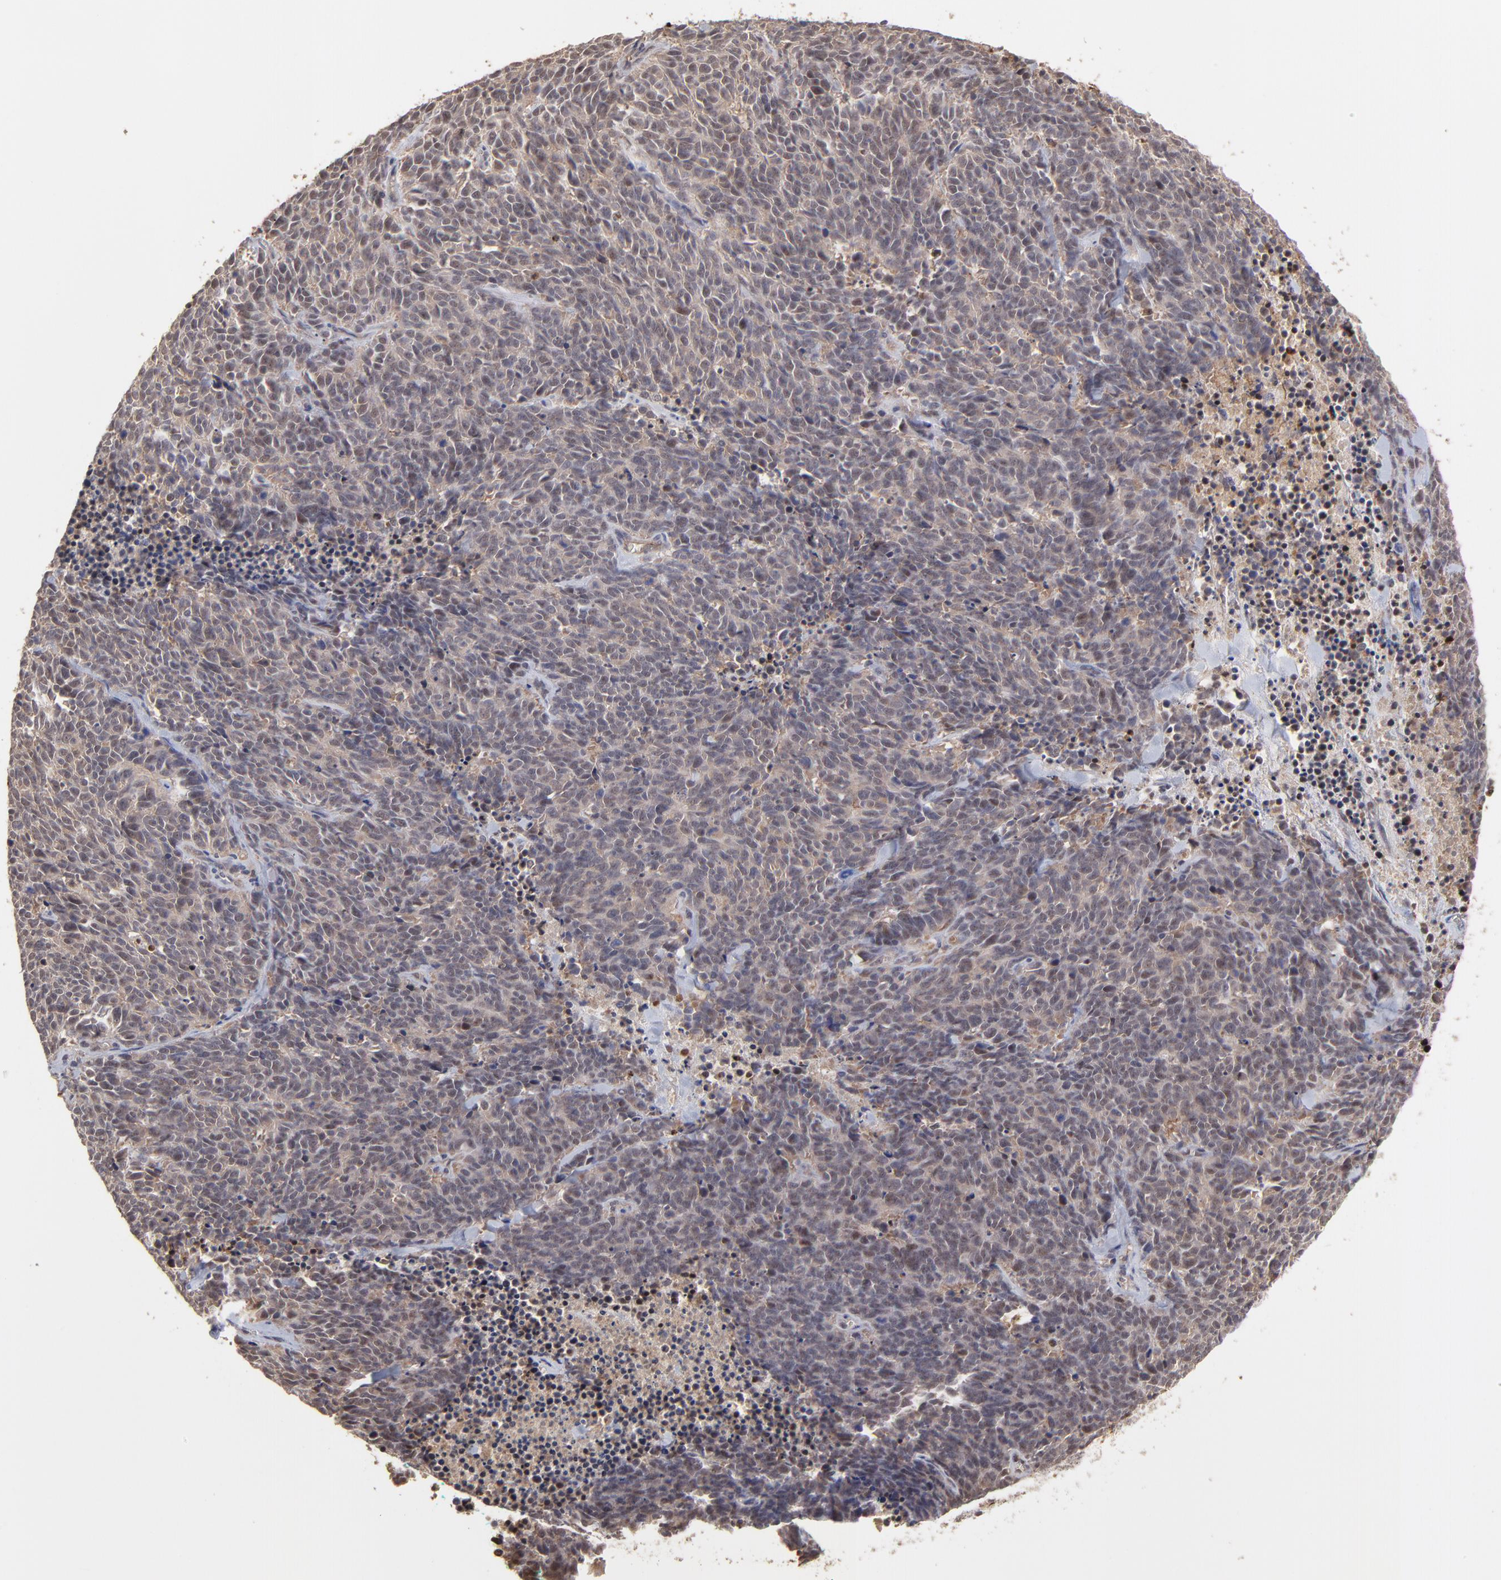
{"staining": {"intensity": "weak", "quantity": ">75%", "location": "cytoplasmic/membranous,nuclear"}, "tissue": "lung cancer", "cell_type": "Tumor cells", "image_type": "cancer", "snomed": [{"axis": "morphology", "description": "Neoplasm, malignant, NOS"}, {"axis": "topography", "description": "Lung"}], "caption": "Human neoplasm (malignant) (lung) stained for a protein (brown) reveals weak cytoplasmic/membranous and nuclear positive positivity in about >75% of tumor cells.", "gene": "PSMD14", "patient": {"sex": "female", "age": 58}}